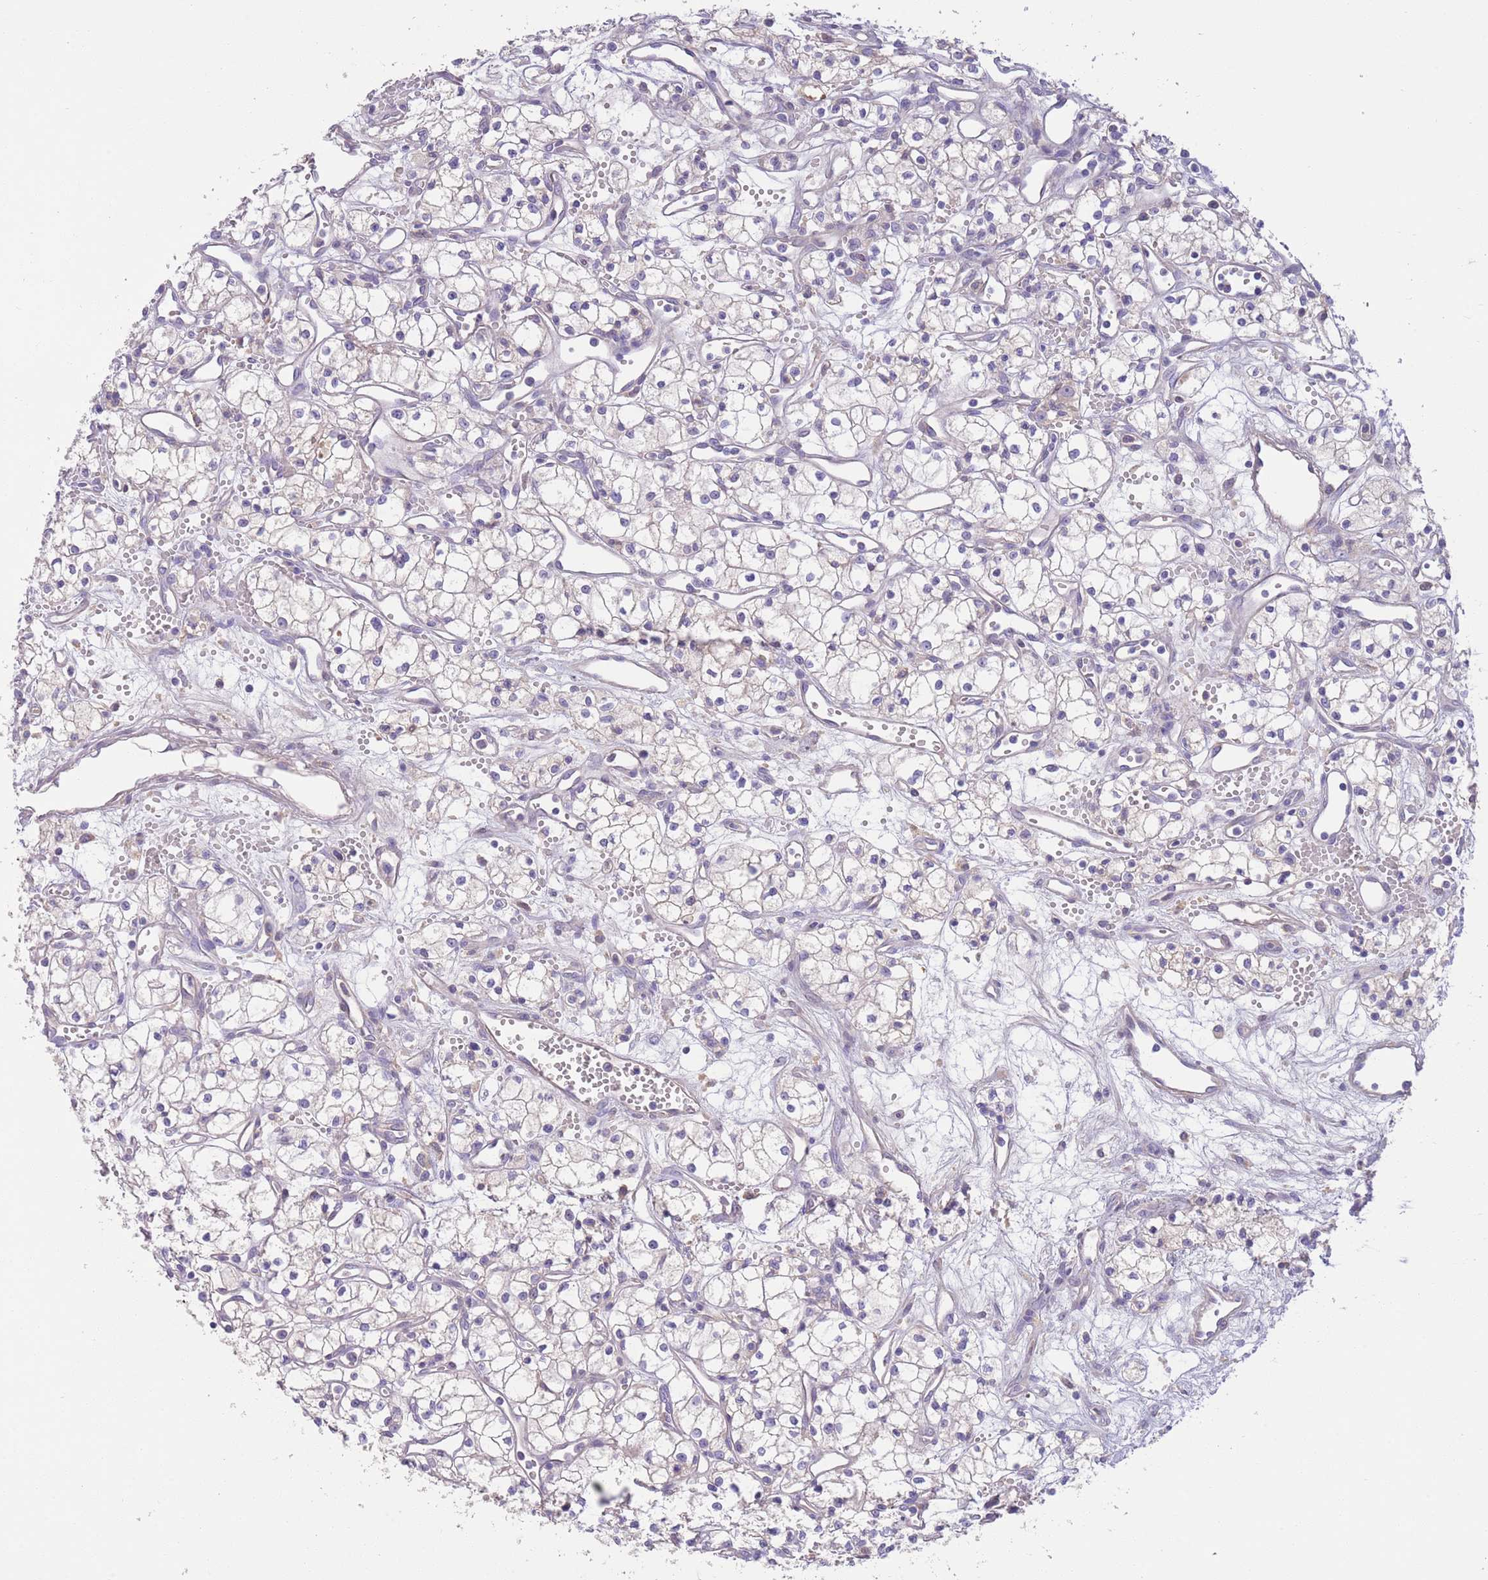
{"staining": {"intensity": "negative", "quantity": "none", "location": "none"}, "tissue": "renal cancer", "cell_type": "Tumor cells", "image_type": "cancer", "snomed": [{"axis": "morphology", "description": "Adenocarcinoma, NOS"}, {"axis": "topography", "description": "Kidney"}], "caption": "This micrograph is of renal cancer stained with immunohistochemistry to label a protein in brown with the nuclei are counter-stained blue. There is no staining in tumor cells.", "gene": "IGFL4", "patient": {"sex": "male", "age": 59}}